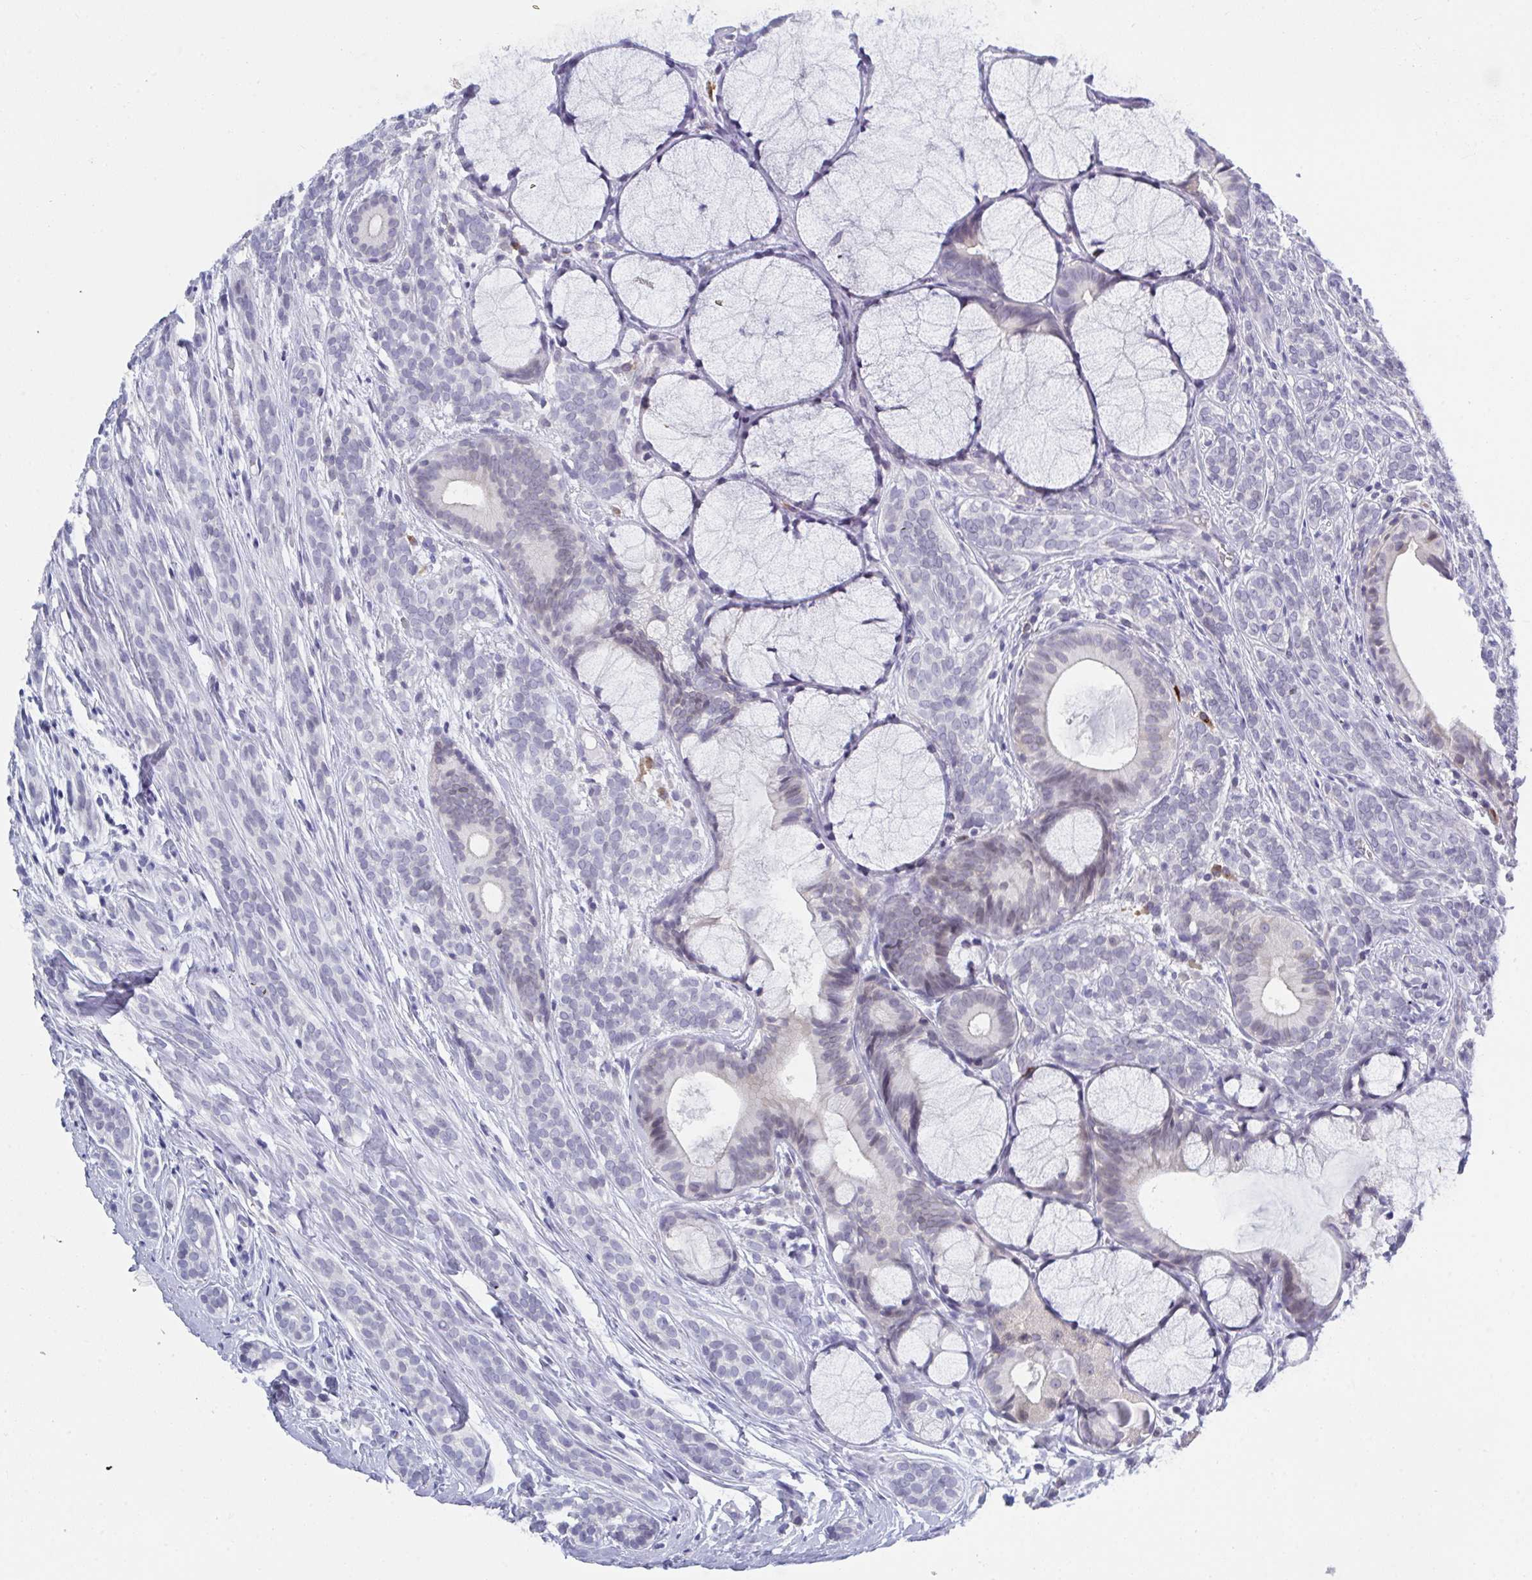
{"staining": {"intensity": "weak", "quantity": "<25%", "location": "nuclear"}, "tissue": "head and neck cancer", "cell_type": "Tumor cells", "image_type": "cancer", "snomed": [{"axis": "morphology", "description": "Adenocarcinoma, NOS"}, {"axis": "topography", "description": "Head-Neck"}], "caption": "DAB immunohistochemical staining of head and neck adenocarcinoma displays no significant positivity in tumor cells.", "gene": "BMAL2", "patient": {"sex": "female", "age": 57}}